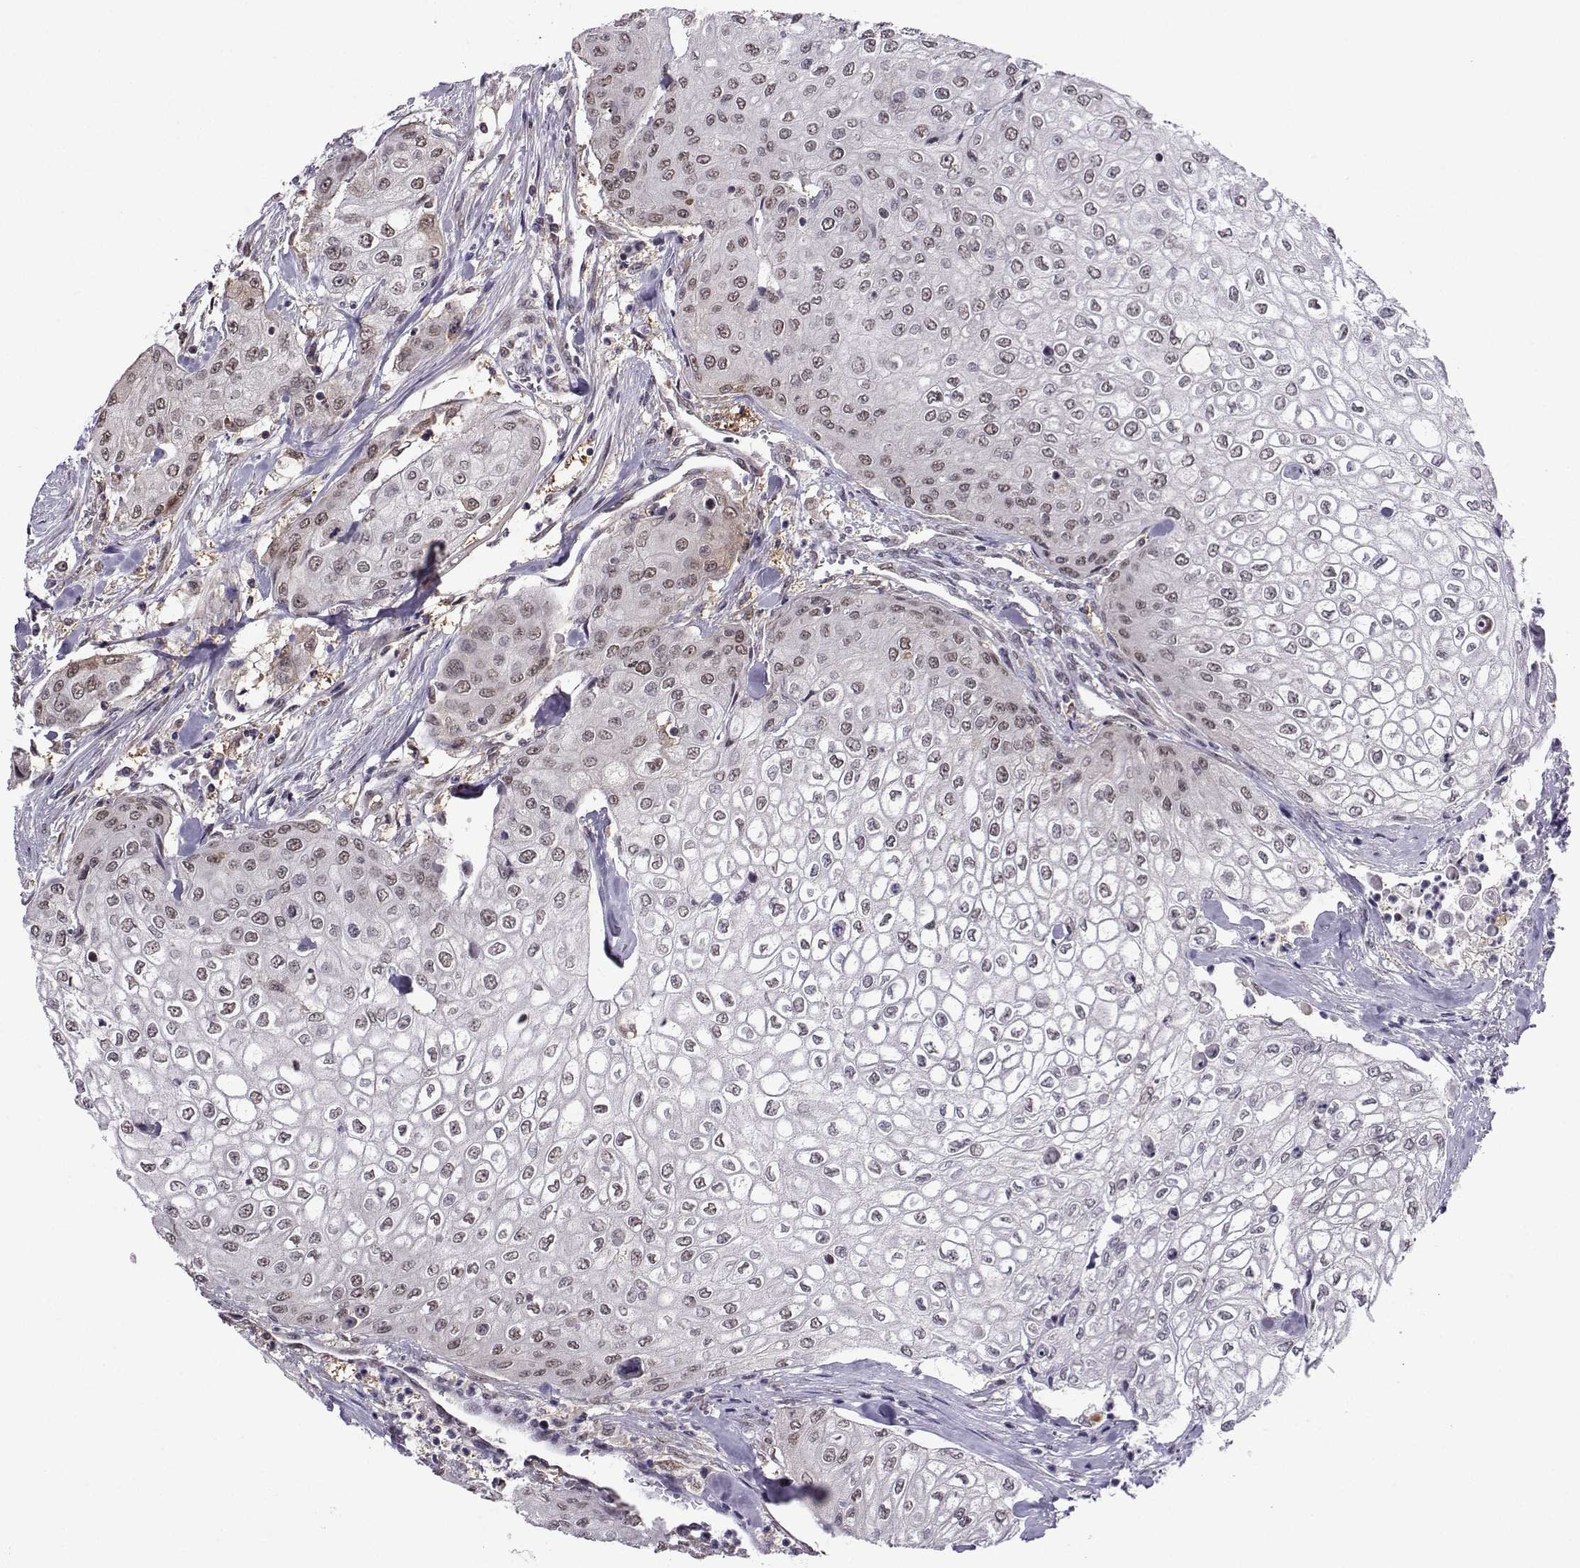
{"staining": {"intensity": "negative", "quantity": "none", "location": "none"}, "tissue": "urothelial cancer", "cell_type": "Tumor cells", "image_type": "cancer", "snomed": [{"axis": "morphology", "description": "Urothelial carcinoma, High grade"}, {"axis": "topography", "description": "Urinary bladder"}], "caption": "Immunohistochemistry histopathology image of neoplastic tissue: human high-grade urothelial carcinoma stained with DAB (3,3'-diaminobenzidine) shows no significant protein staining in tumor cells.", "gene": "DDX20", "patient": {"sex": "male", "age": 62}}